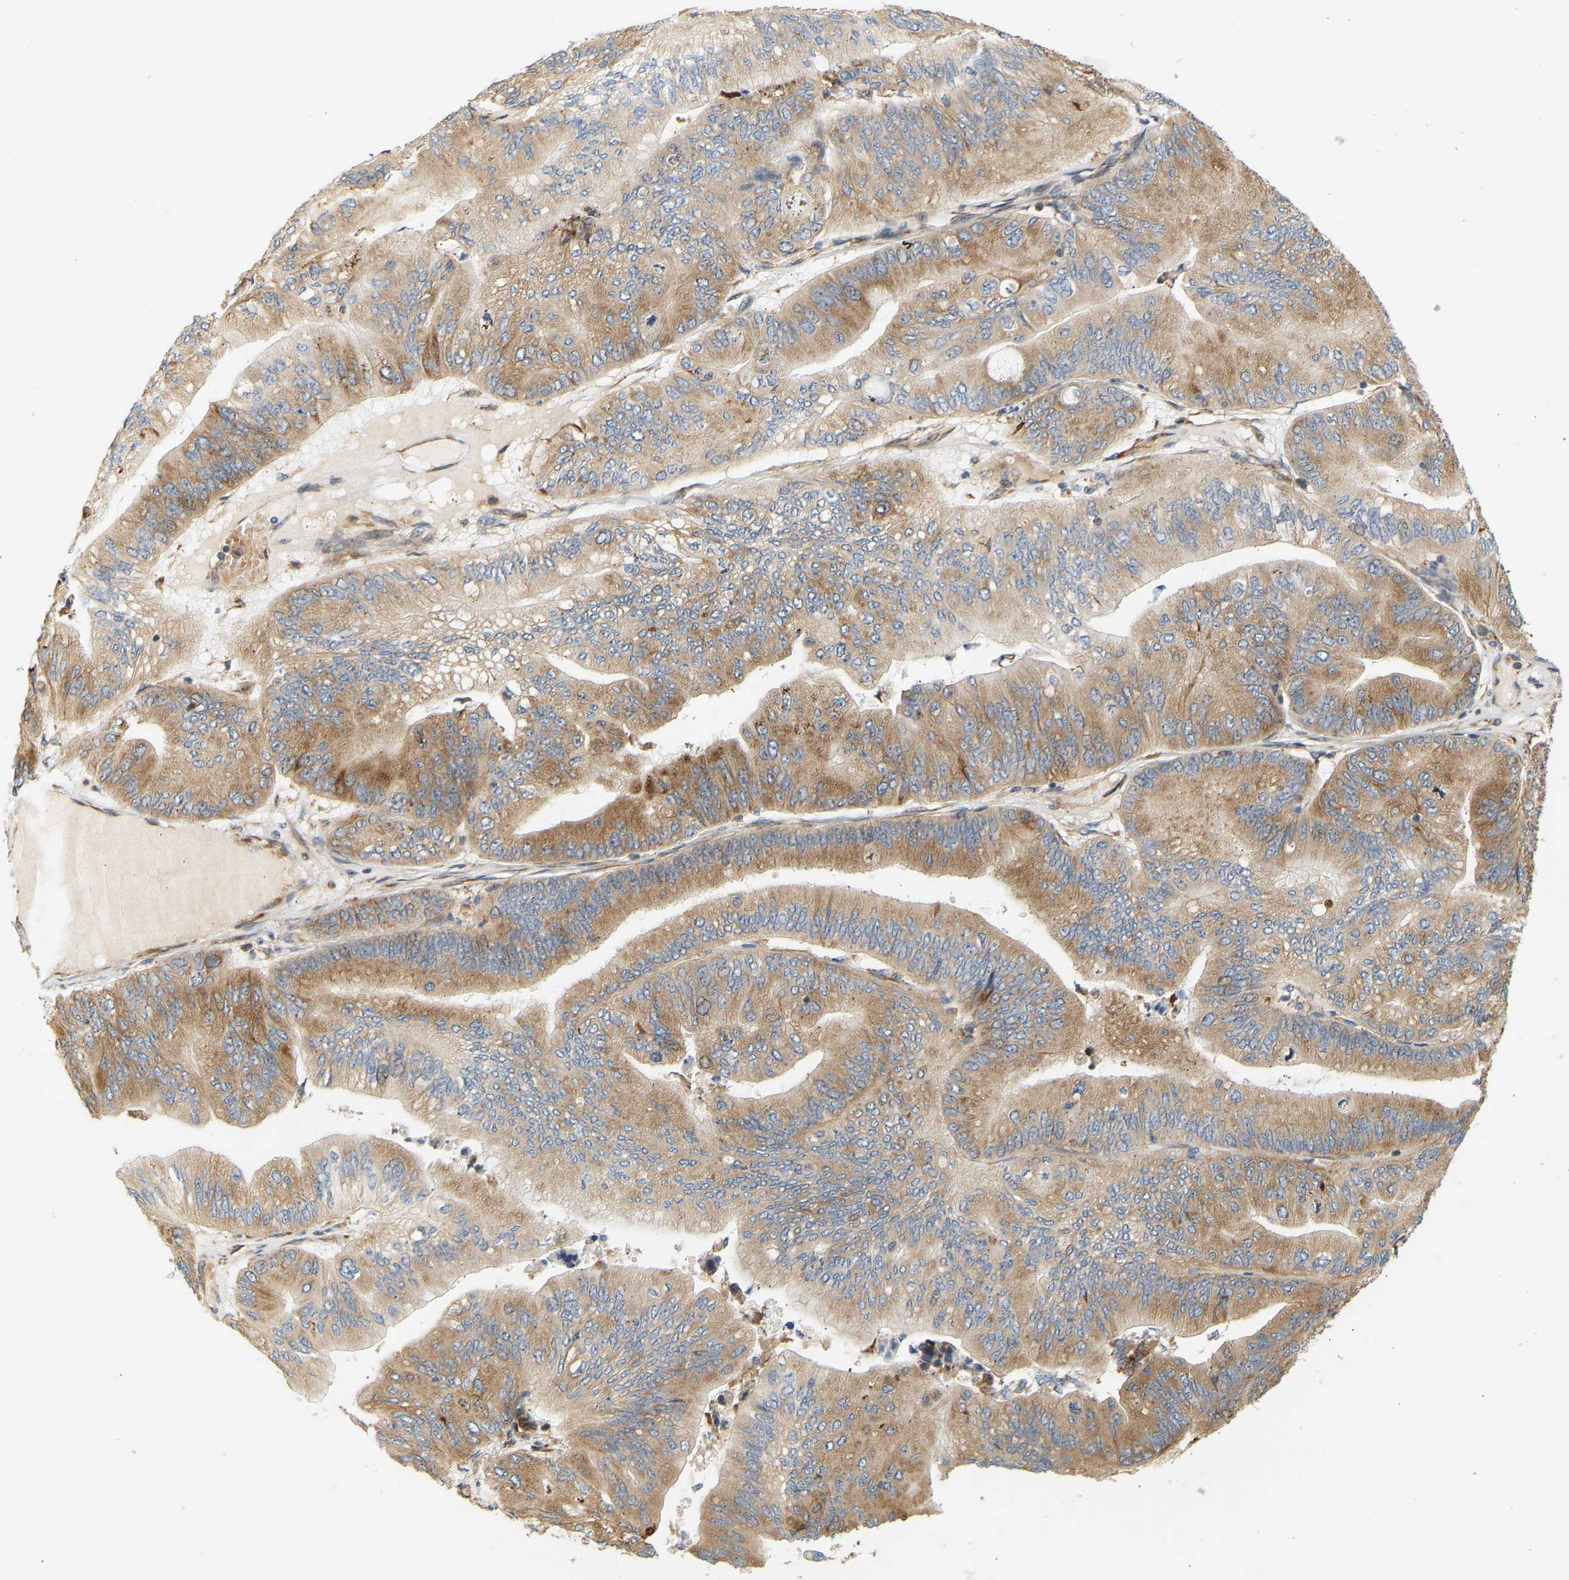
{"staining": {"intensity": "moderate", "quantity": ">75%", "location": "cytoplasmic/membranous"}, "tissue": "ovarian cancer", "cell_type": "Tumor cells", "image_type": "cancer", "snomed": [{"axis": "morphology", "description": "Cystadenocarcinoma, mucinous, NOS"}, {"axis": "topography", "description": "Ovary"}], "caption": "Moderate cytoplasmic/membranous protein expression is seen in approximately >75% of tumor cells in ovarian cancer (mucinous cystadenocarcinoma).", "gene": "RPS14", "patient": {"sex": "female", "age": 61}}